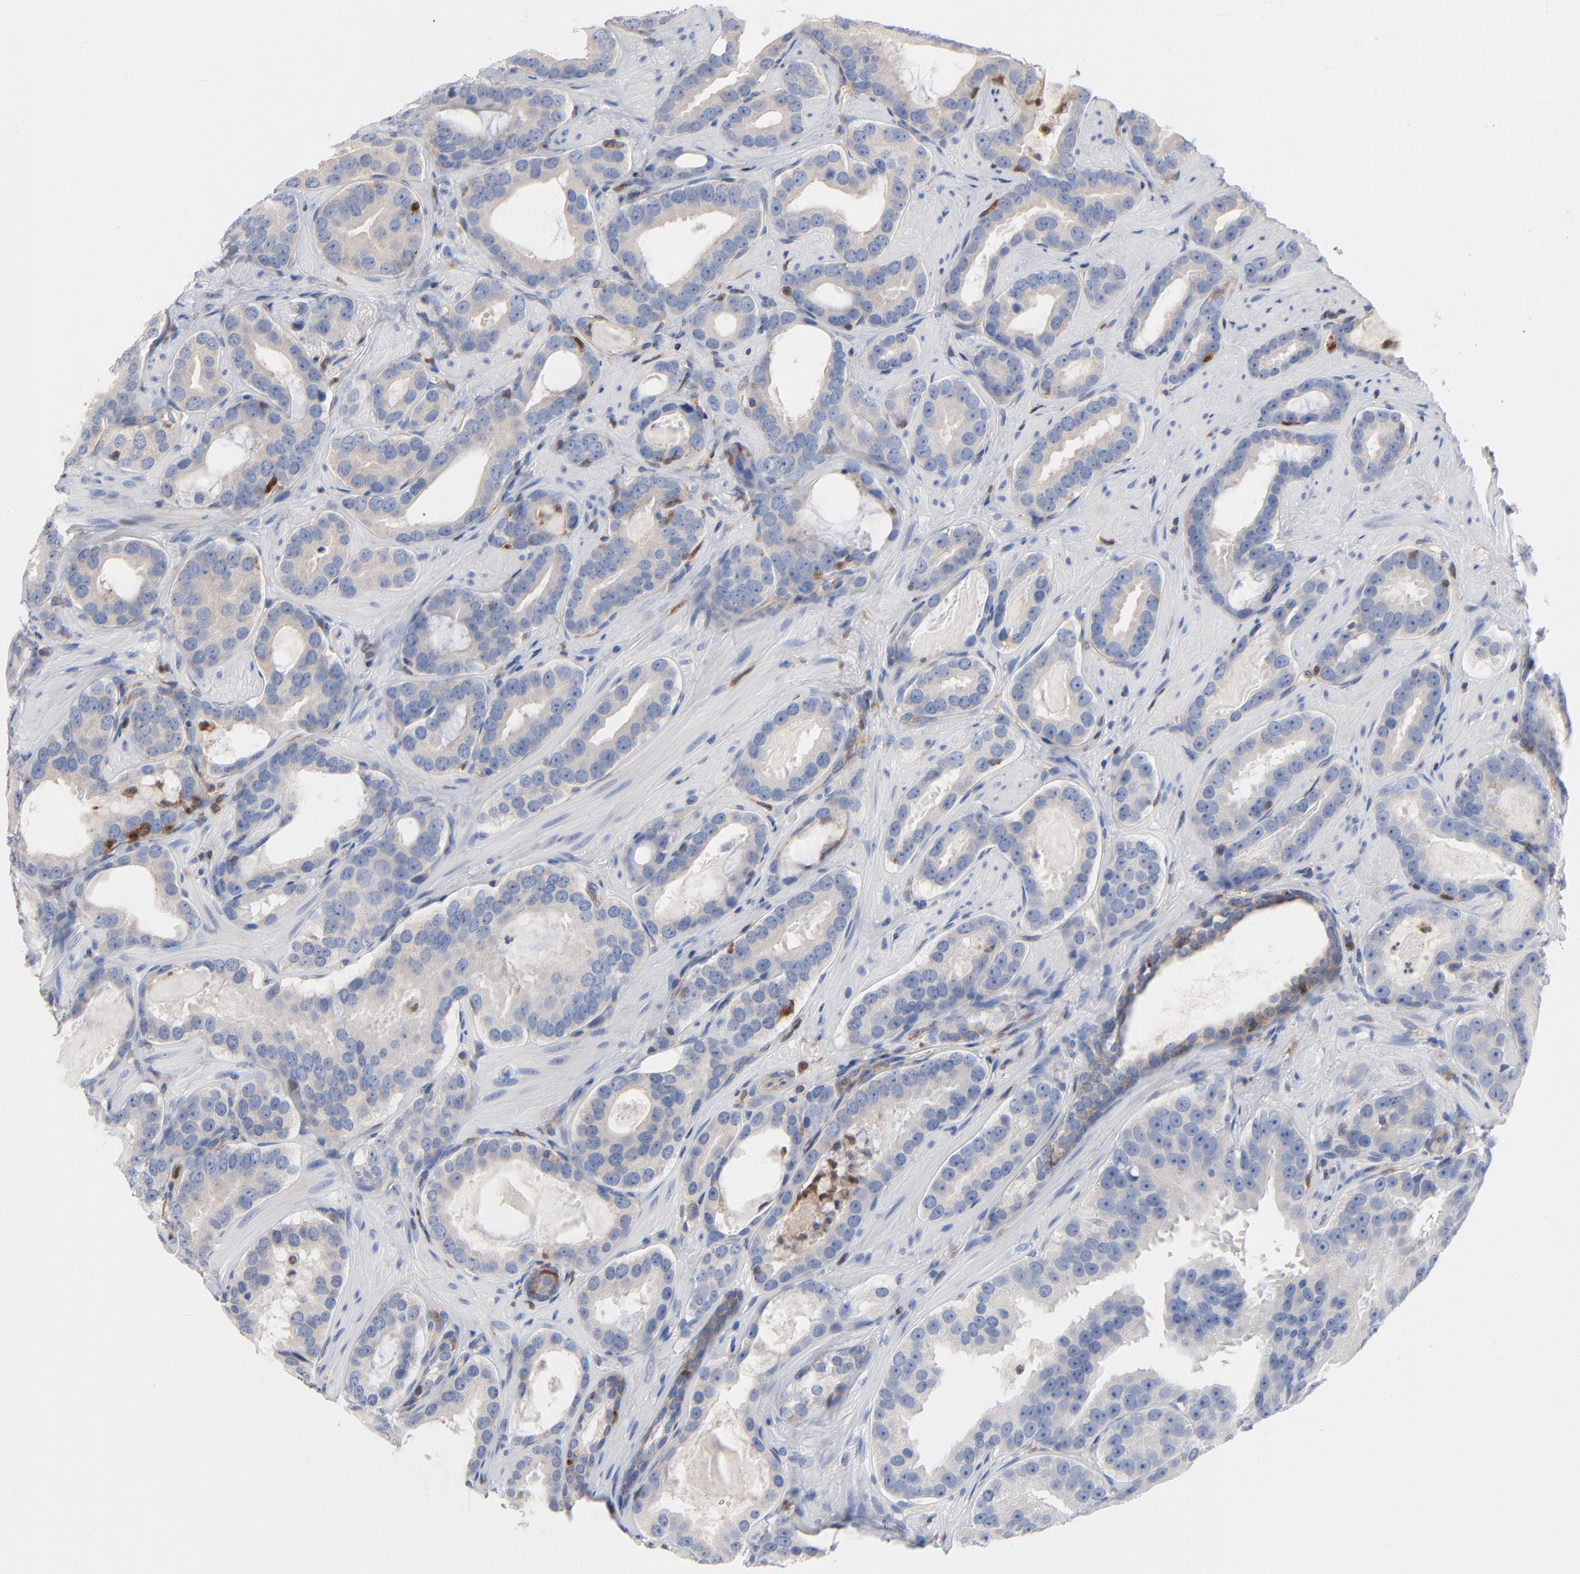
{"staining": {"intensity": "negative", "quantity": "none", "location": "none"}, "tissue": "prostate cancer", "cell_type": "Tumor cells", "image_type": "cancer", "snomed": [{"axis": "morphology", "description": "Adenocarcinoma, Low grade"}, {"axis": "topography", "description": "Prostate"}], "caption": "The immunohistochemistry (IHC) image has no significant staining in tumor cells of adenocarcinoma (low-grade) (prostate) tissue.", "gene": "ARHGEF6", "patient": {"sex": "male", "age": 59}}